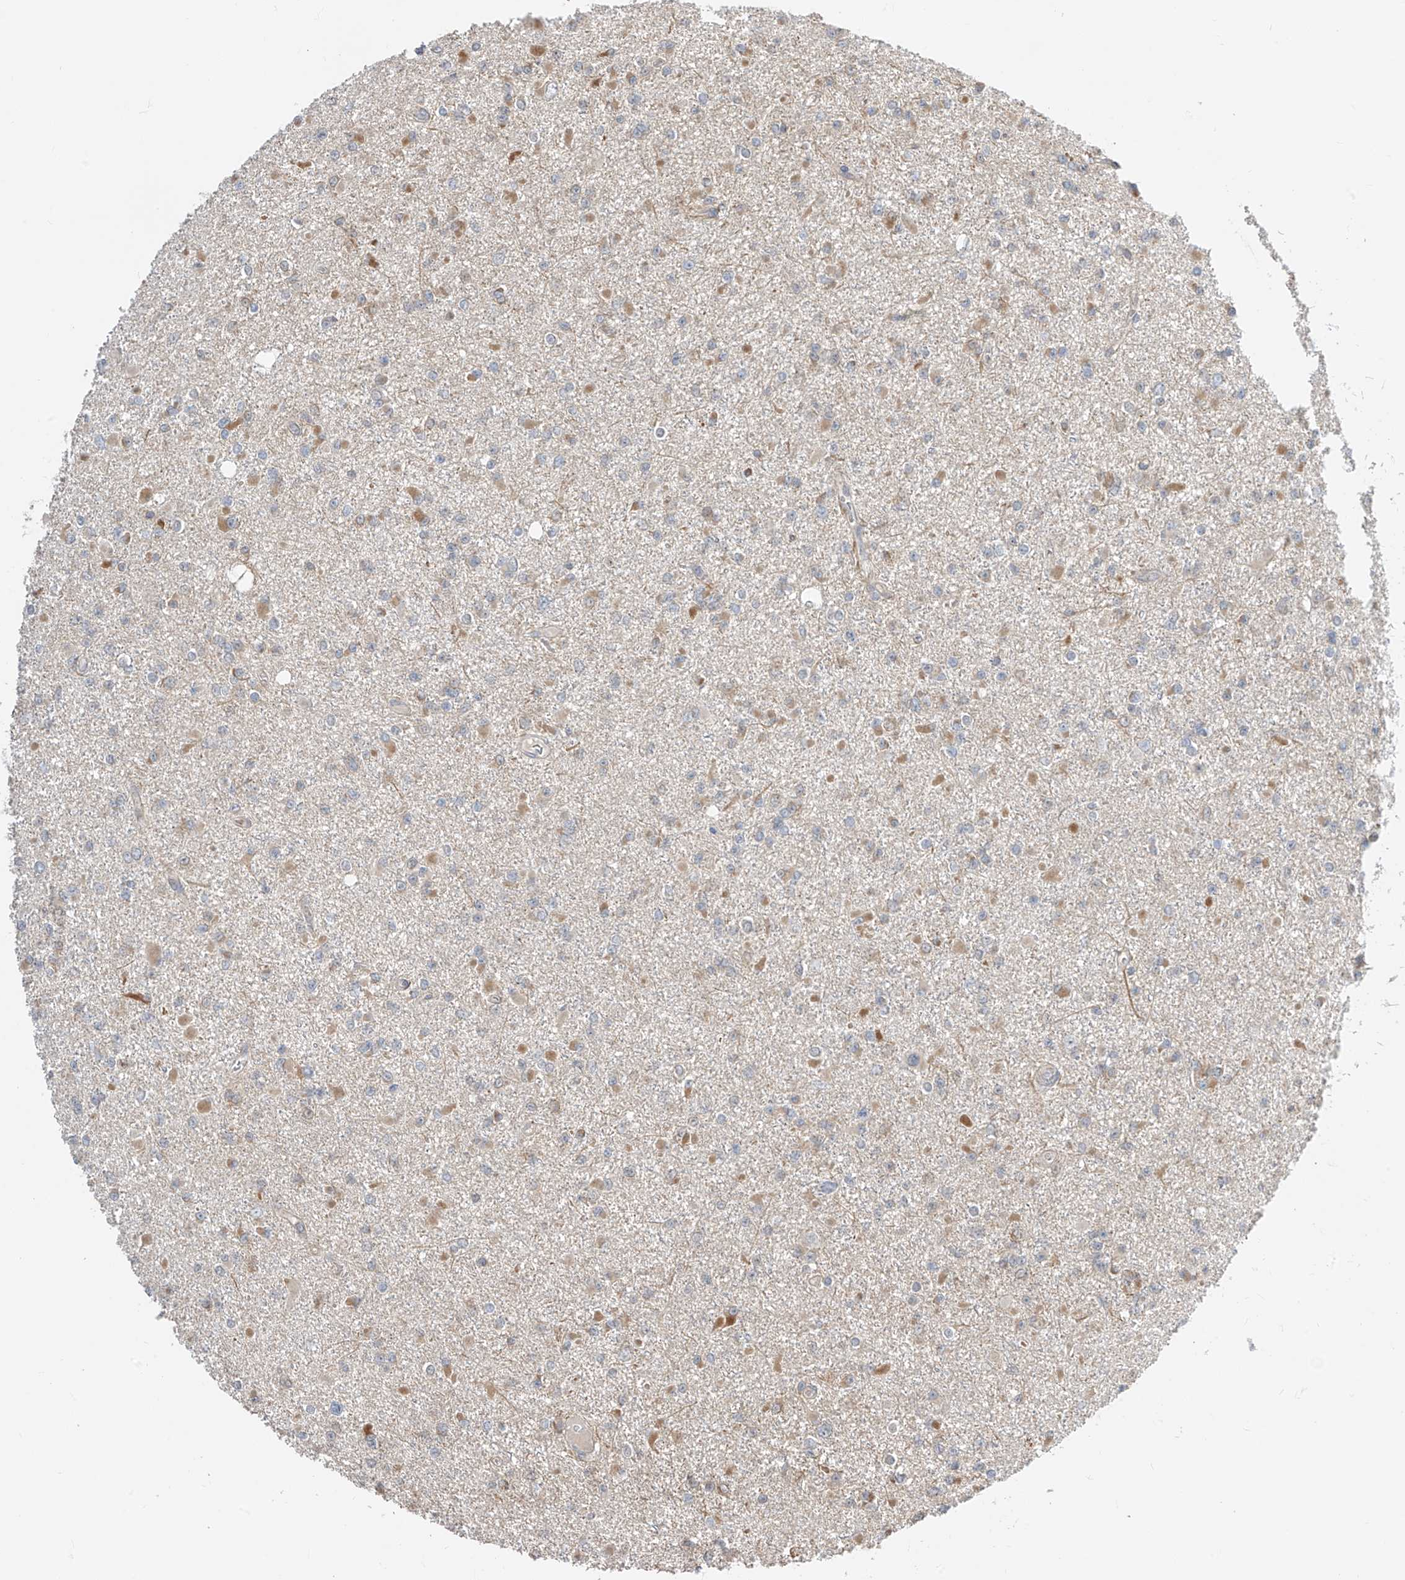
{"staining": {"intensity": "weak", "quantity": "<25%", "location": "cytoplasmic/membranous"}, "tissue": "glioma", "cell_type": "Tumor cells", "image_type": "cancer", "snomed": [{"axis": "morphology", "description": "Glioma, malignant, Low grade"}, {"axis": "topography", "description": "Brain"}], "caption": "Immunohistochemistry (IHC) micrograph of neoplastic tissue: glioma stained with DAB (3,3'-diaminobenzidine) exhibits no significant protein staining in tumor cells.", "gene": "TTC38", "patient": {"sex": "female", "age": 22}}